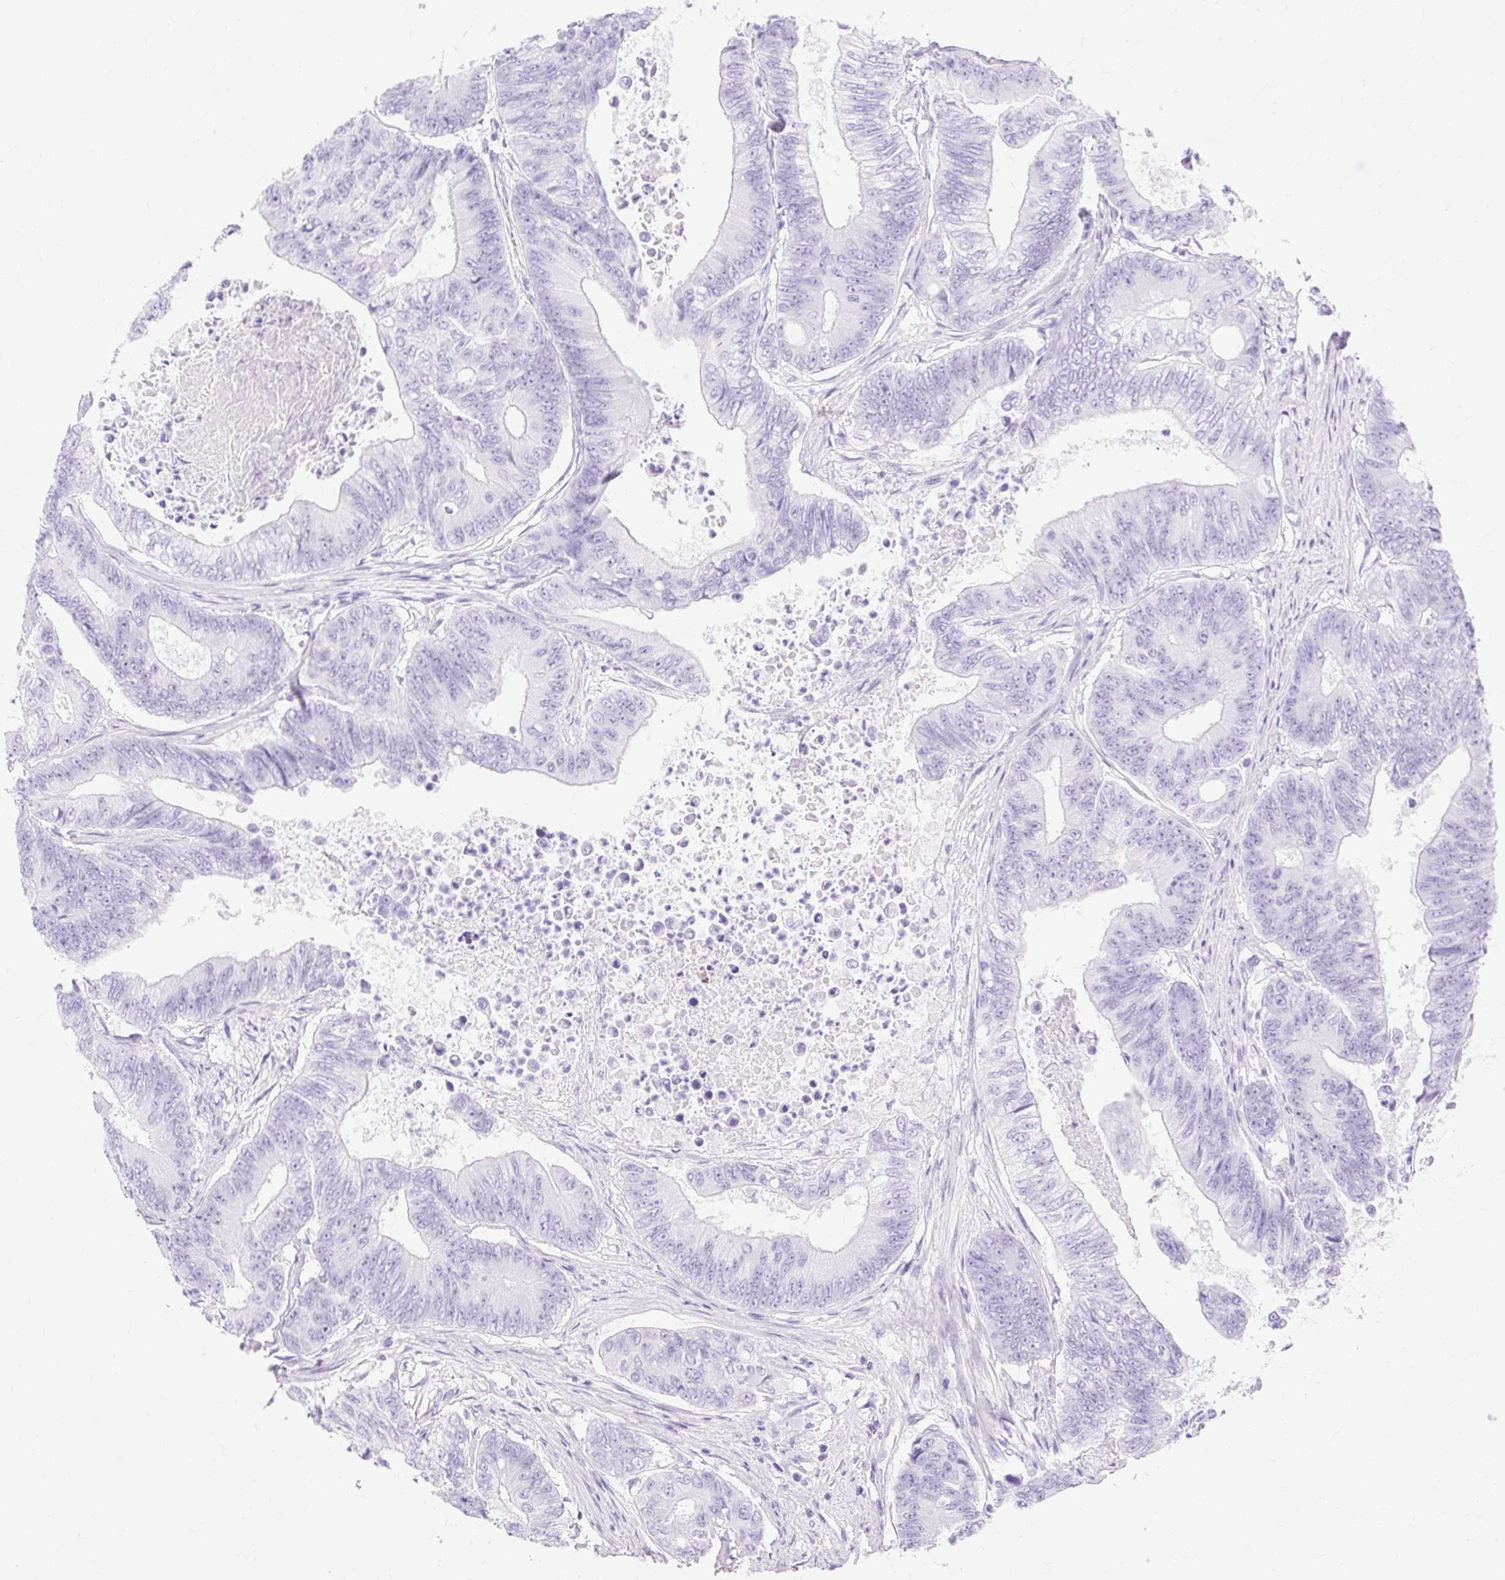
{"staining": {"intensity": "negative", "quantity": "none", "location": "none"}, "tissue": "colorectal cancer", "cell_type": "Tumor cells", "image_type": "cancer", "snomed": [{"axis": "morphology", "description": "Adenocarcinoma, NOS"}, {"axis": "topography", "description": "Colon"}], "caption": "The image displays no significant positivity in tumor cells of colorectal cancer (adenocarcinoma).", "gene": "MBP", "patient": {"sex": "female", "age": 48}}